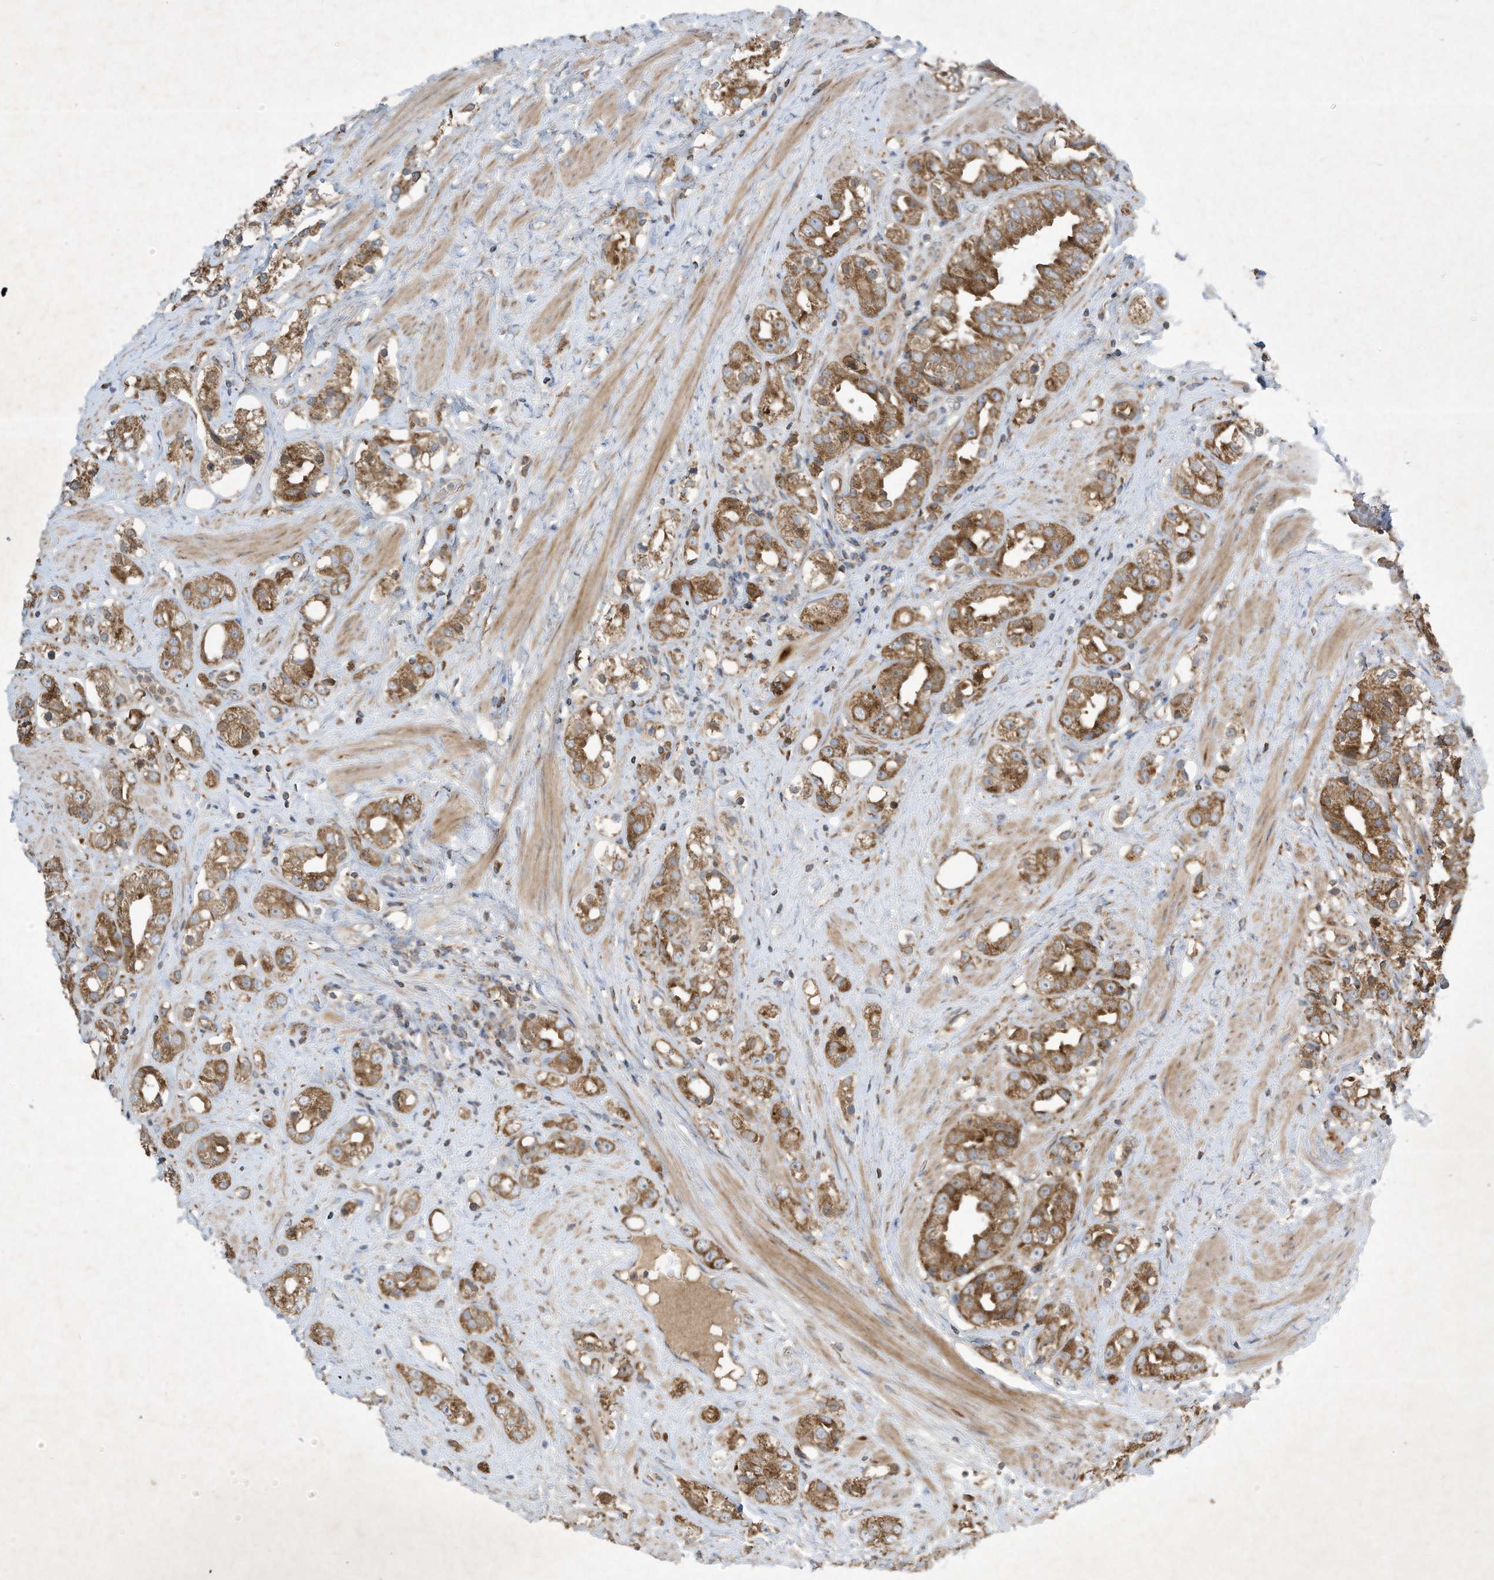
{"staining": {"intensity": "moderate", "quantity": ">75%", "location": "cytoplasmic/membranous"}, "tissue": "prostate cancer", "cell_type": "Tumor cells", "image_type": "cancer", "snomed": [{"axis": "morphology", "description": "Adenocarcinoma, NOS"}, {"axis": "topography", "description": "Prostate"}], "caption": "The micrograph reveals immunohistochemical staining of prostate adenocarcinoma. There is moderate cytoplasmic/membranous staining is seen in about >75% of tumor cells.", "gene": "SYNJ2", "patient": {"sex": "male", "age": 79}}